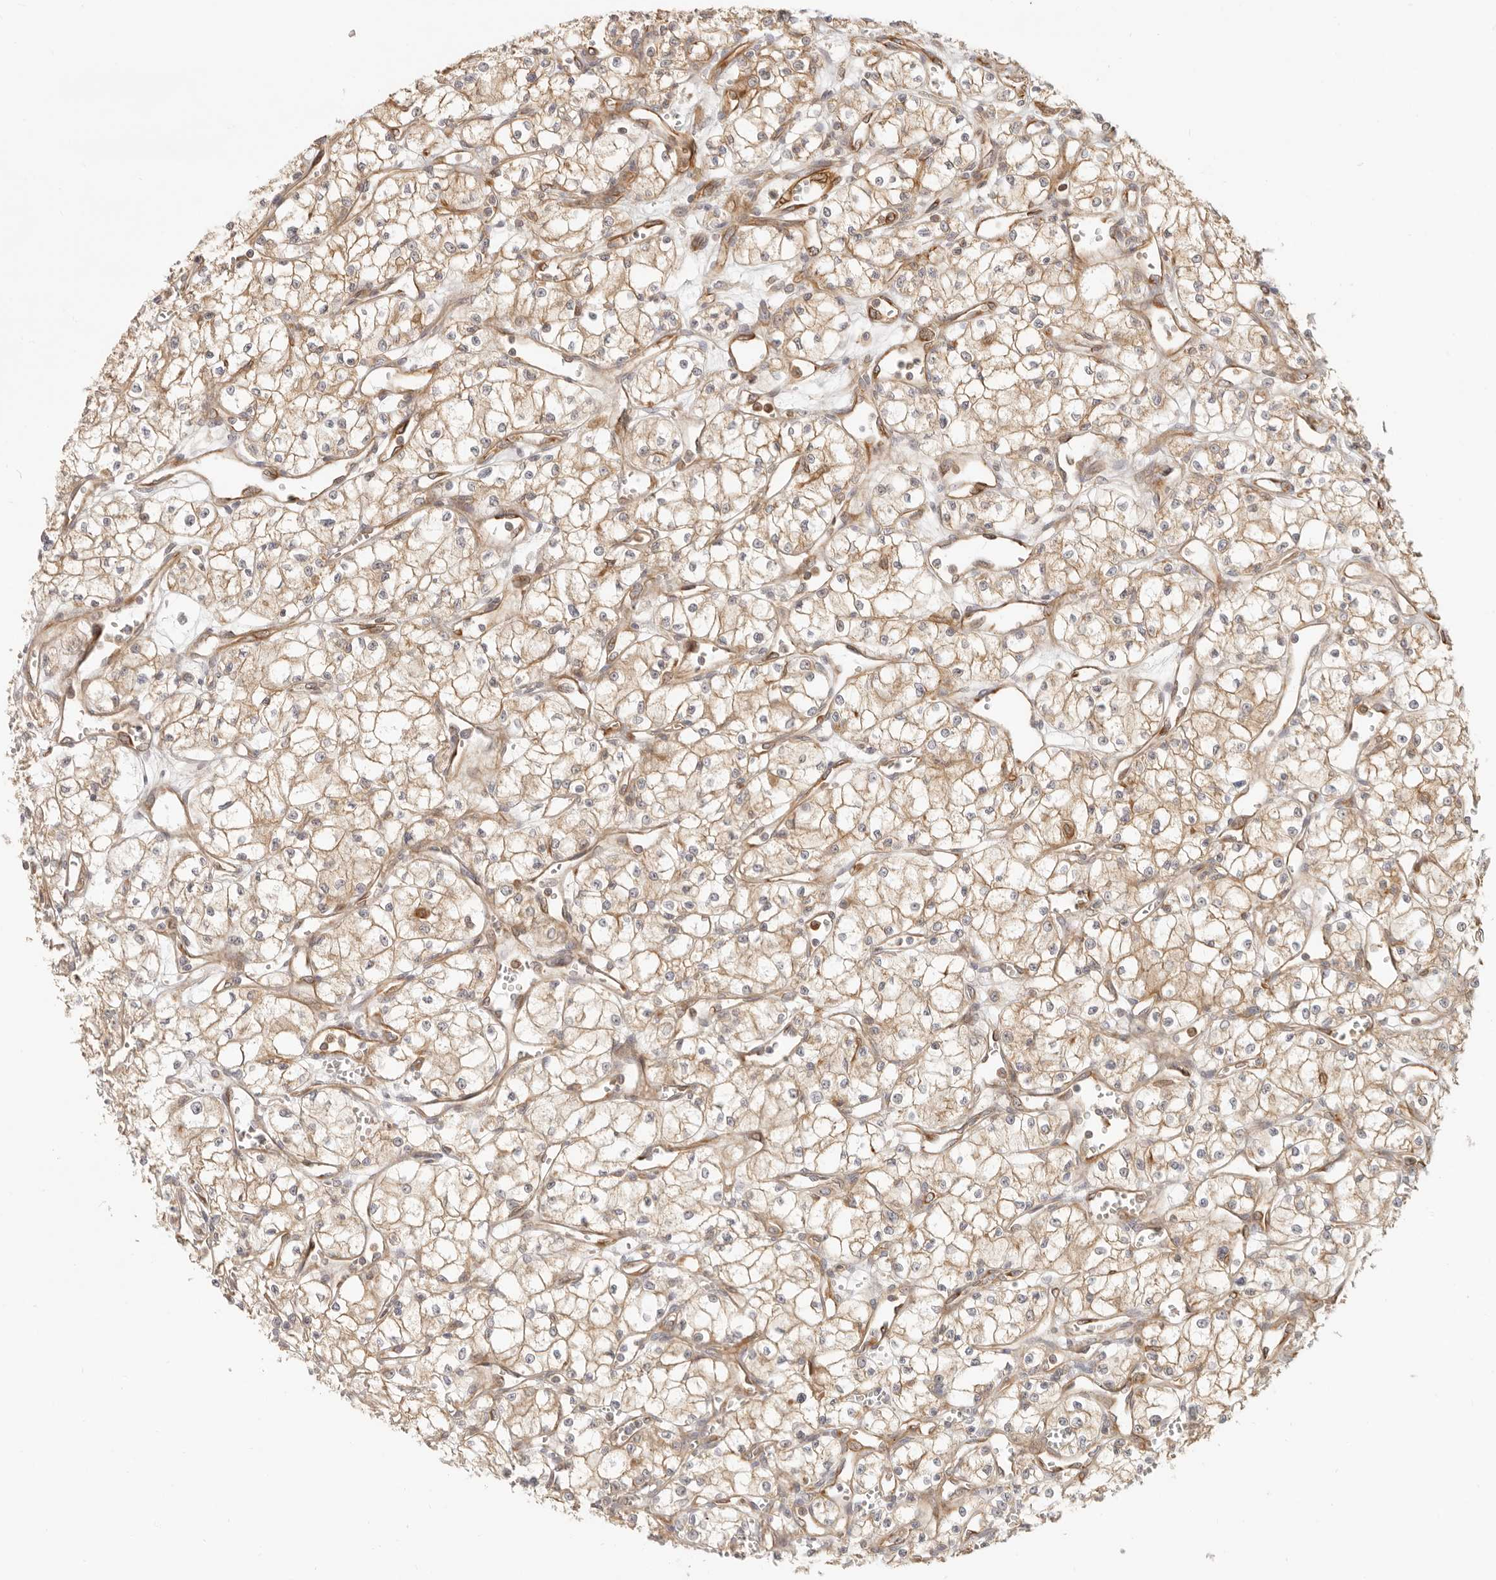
{"staining": {"intensity": "weak", "quantity": "25%-75%", "location": "cytoplasmic/membranous"}, "tissue": "renal cancer", "cell_type": "Tumor cells", "image_type": "cancer", "snomed": [{"axis": "morphology", "description": "Adenocarcinoma, NOS"}, {"axis": "topography", "description": "Kidney"}], "caption": "Immunohistochemical staining of adenocarcinoma (renal) reveals weak cytoplasmic/membranous protein positivity in about 25%-75% of tumor cells.", "gene": "UFSP1", "patient": {"sex": "male", "age": 59}}